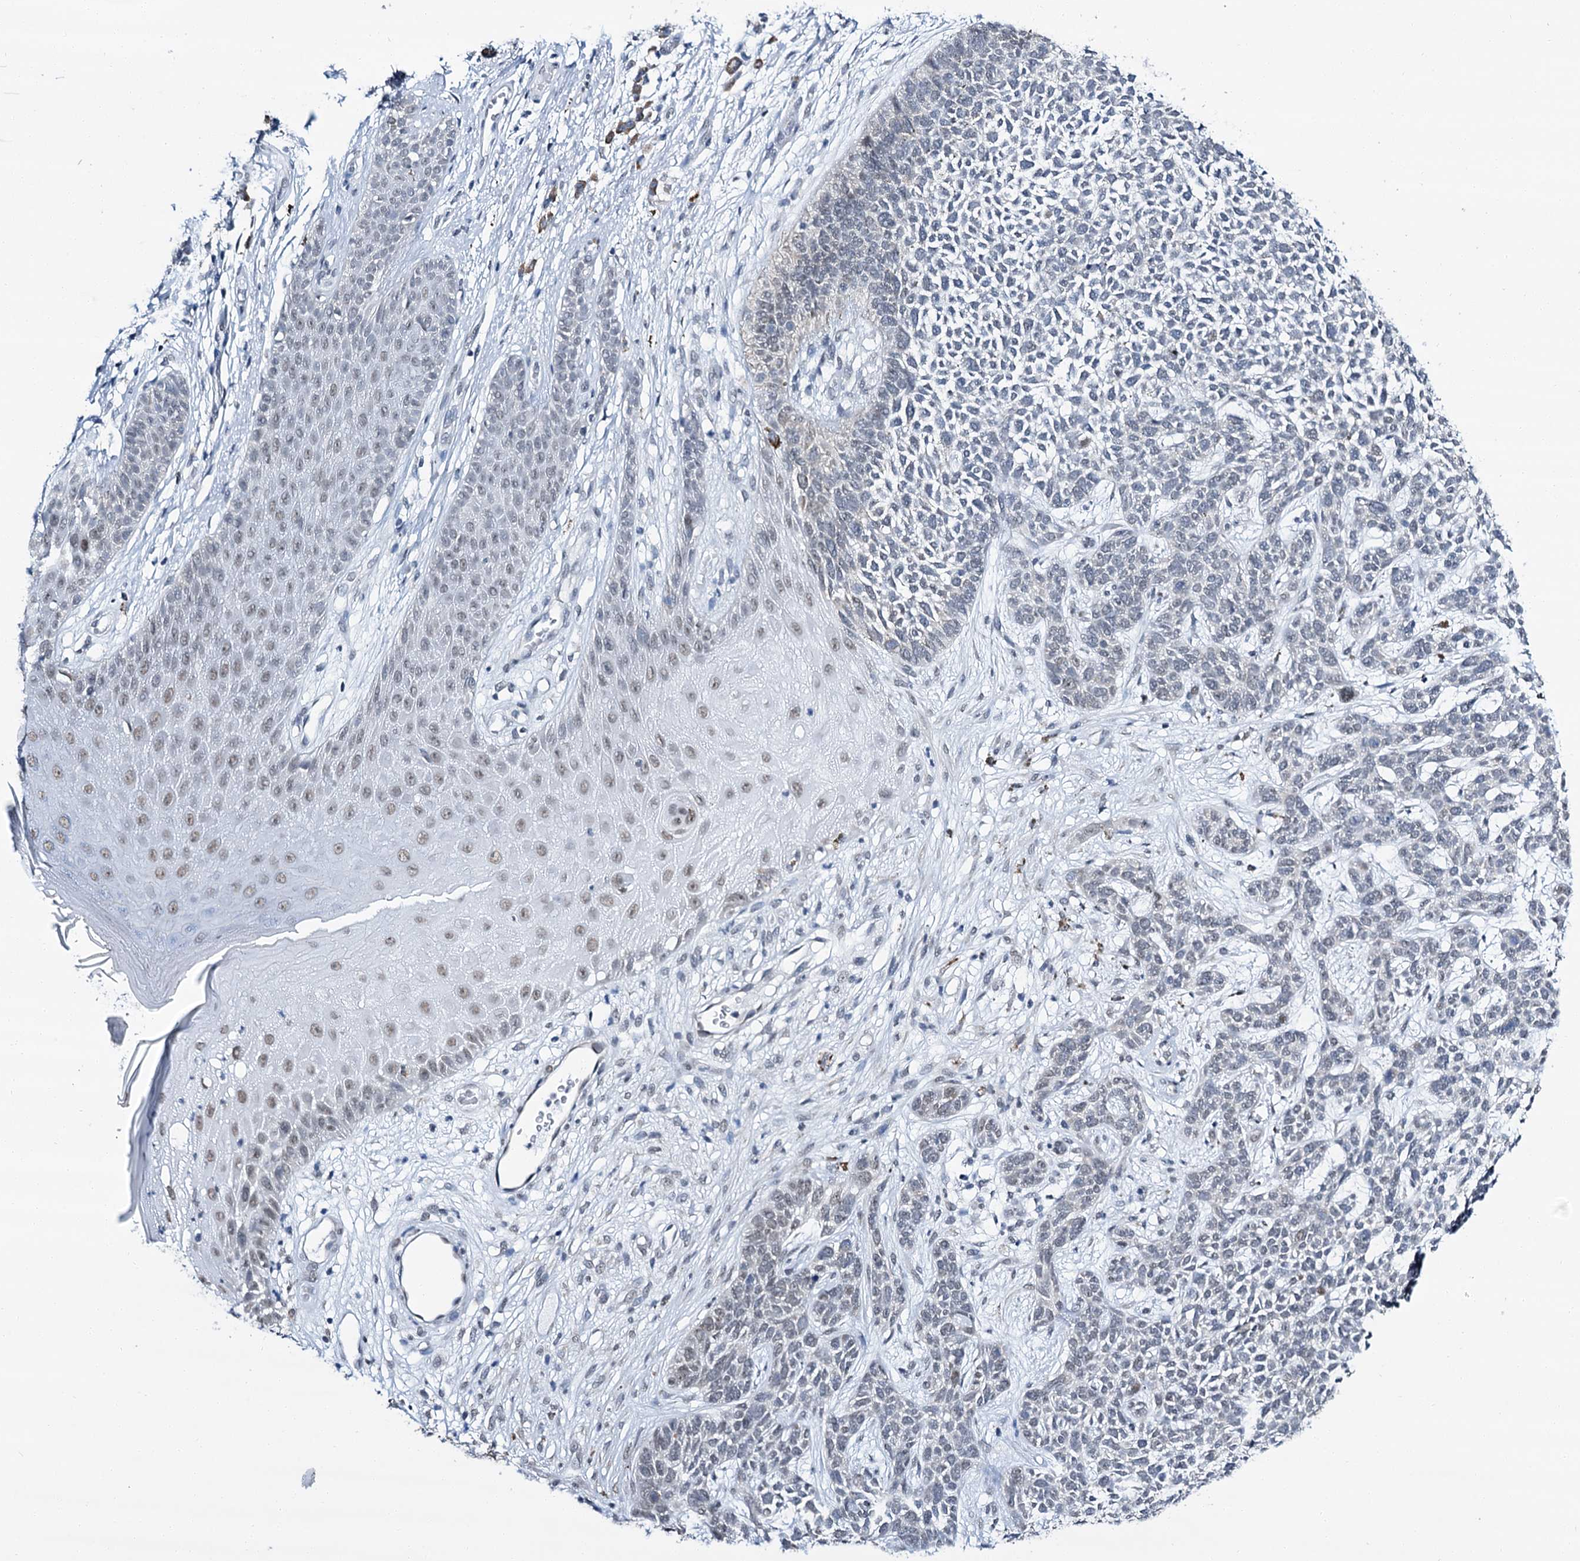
{"staining": {"intensity": "negative", "quantity": "none", "location": "none"}, "tissue": "skin cancer", "cell_type": "Tumor cells", "image_type": "cancer", "snomed": [{"axis": "morphology", "description": "Basal cell carcinoma"}, {"axis": "topography", "description": "Skin"}], "caption": "Immunohistochemical staining of skin basal cell carcinoma demonstrates no significant positivity in tumor cells.", "gene": "SPATS2", "patient": {"sex": "female", "age": 84}}